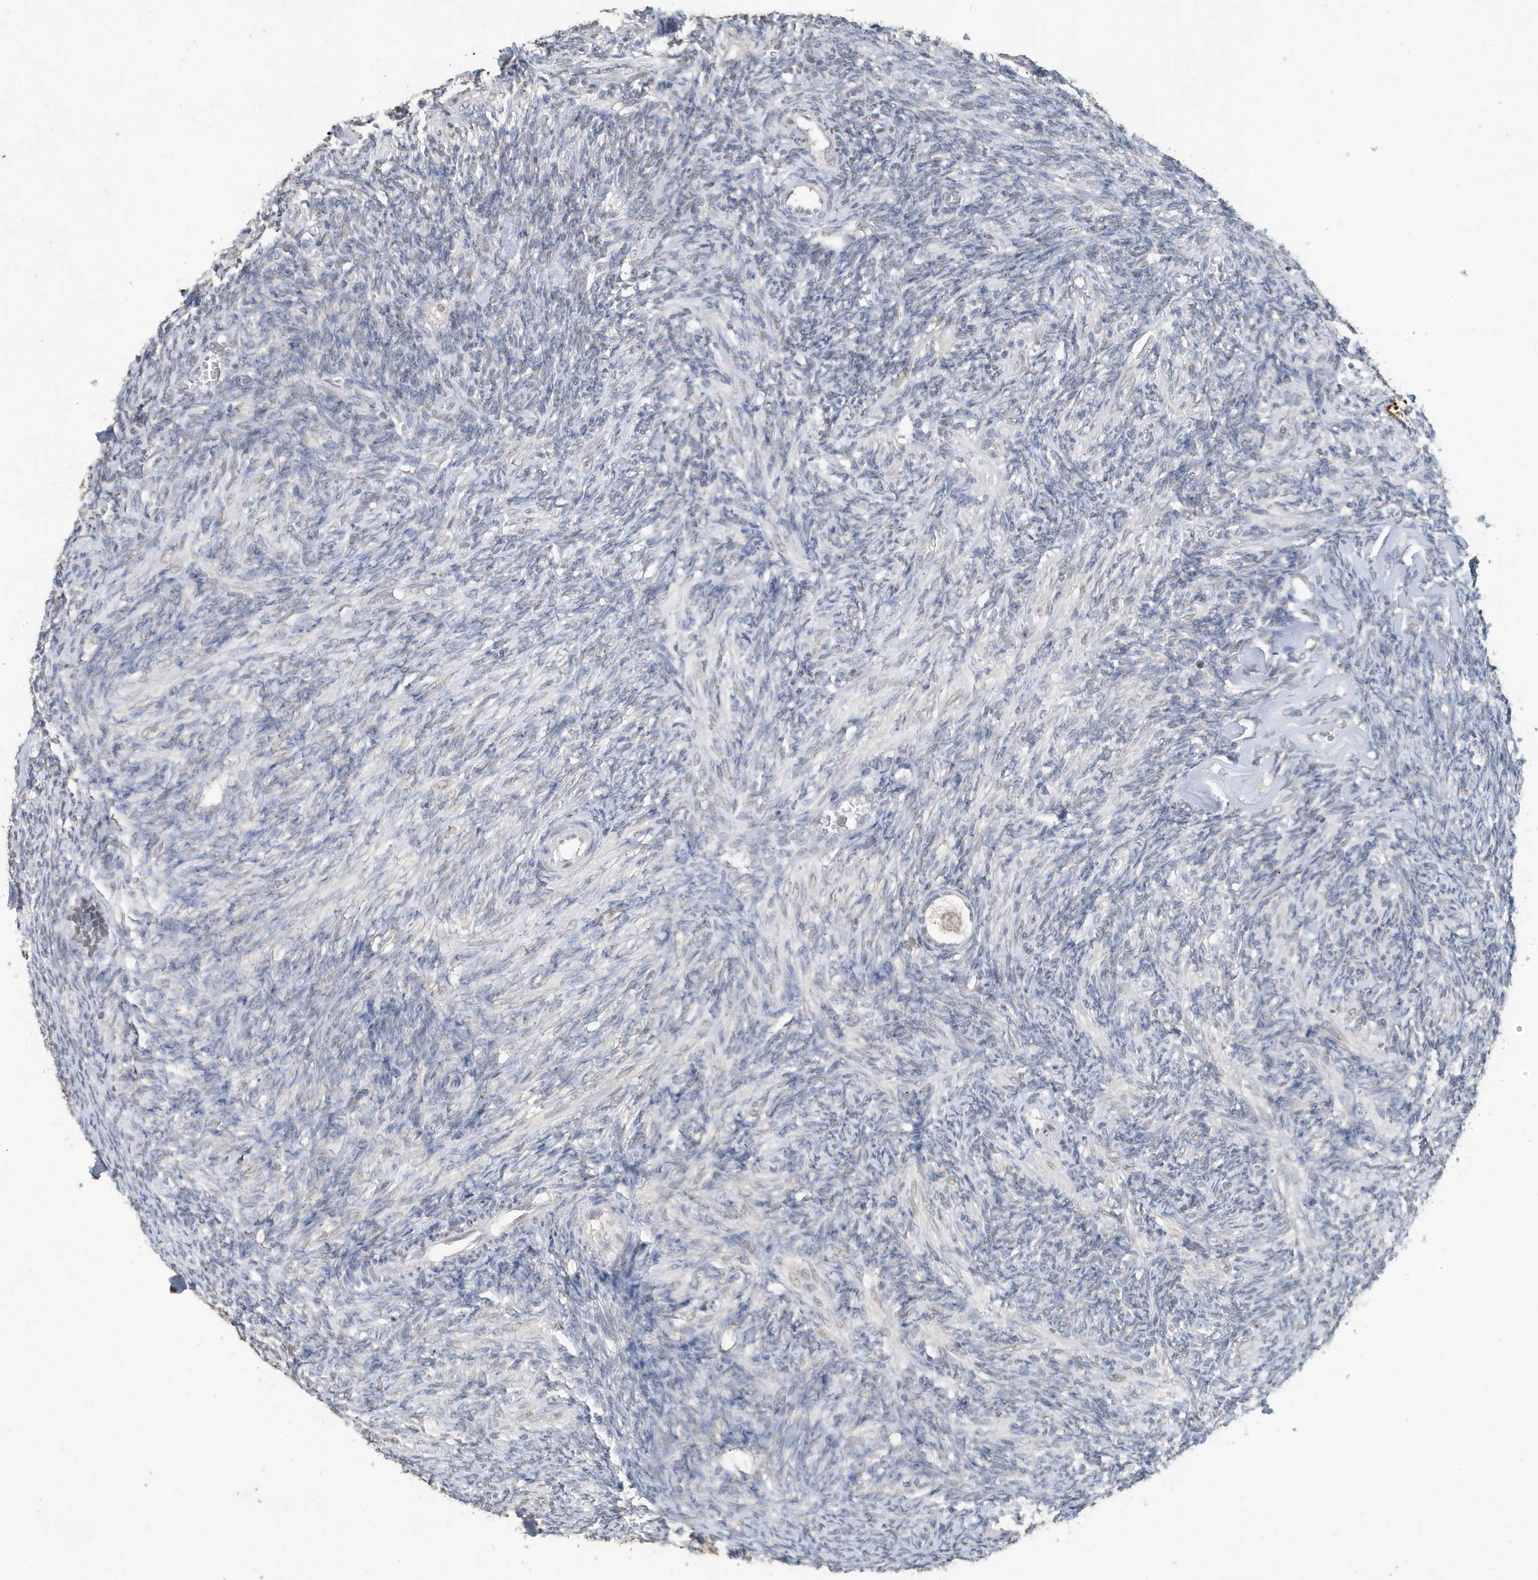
{"staining": {"intensity": "negative", "quantity": "none", "location": "none"}, "tissue": "ovary", "cell_type": "Follicle cells", "image_type": "normal", "snomed": [{"axis": "morphology", "description": "Normal tissue, NOS"}, {"axis": "topography", "description": "Ovary"}], "caption": "Immunohistochemistry (IHC) of normal human ovary demonstrates no staining in follicle cells. (Brightfield microscopy of DAB IHC at high magnification).", "gene": "DEFA1", "patient": {"sex": "female", "age": 27}}